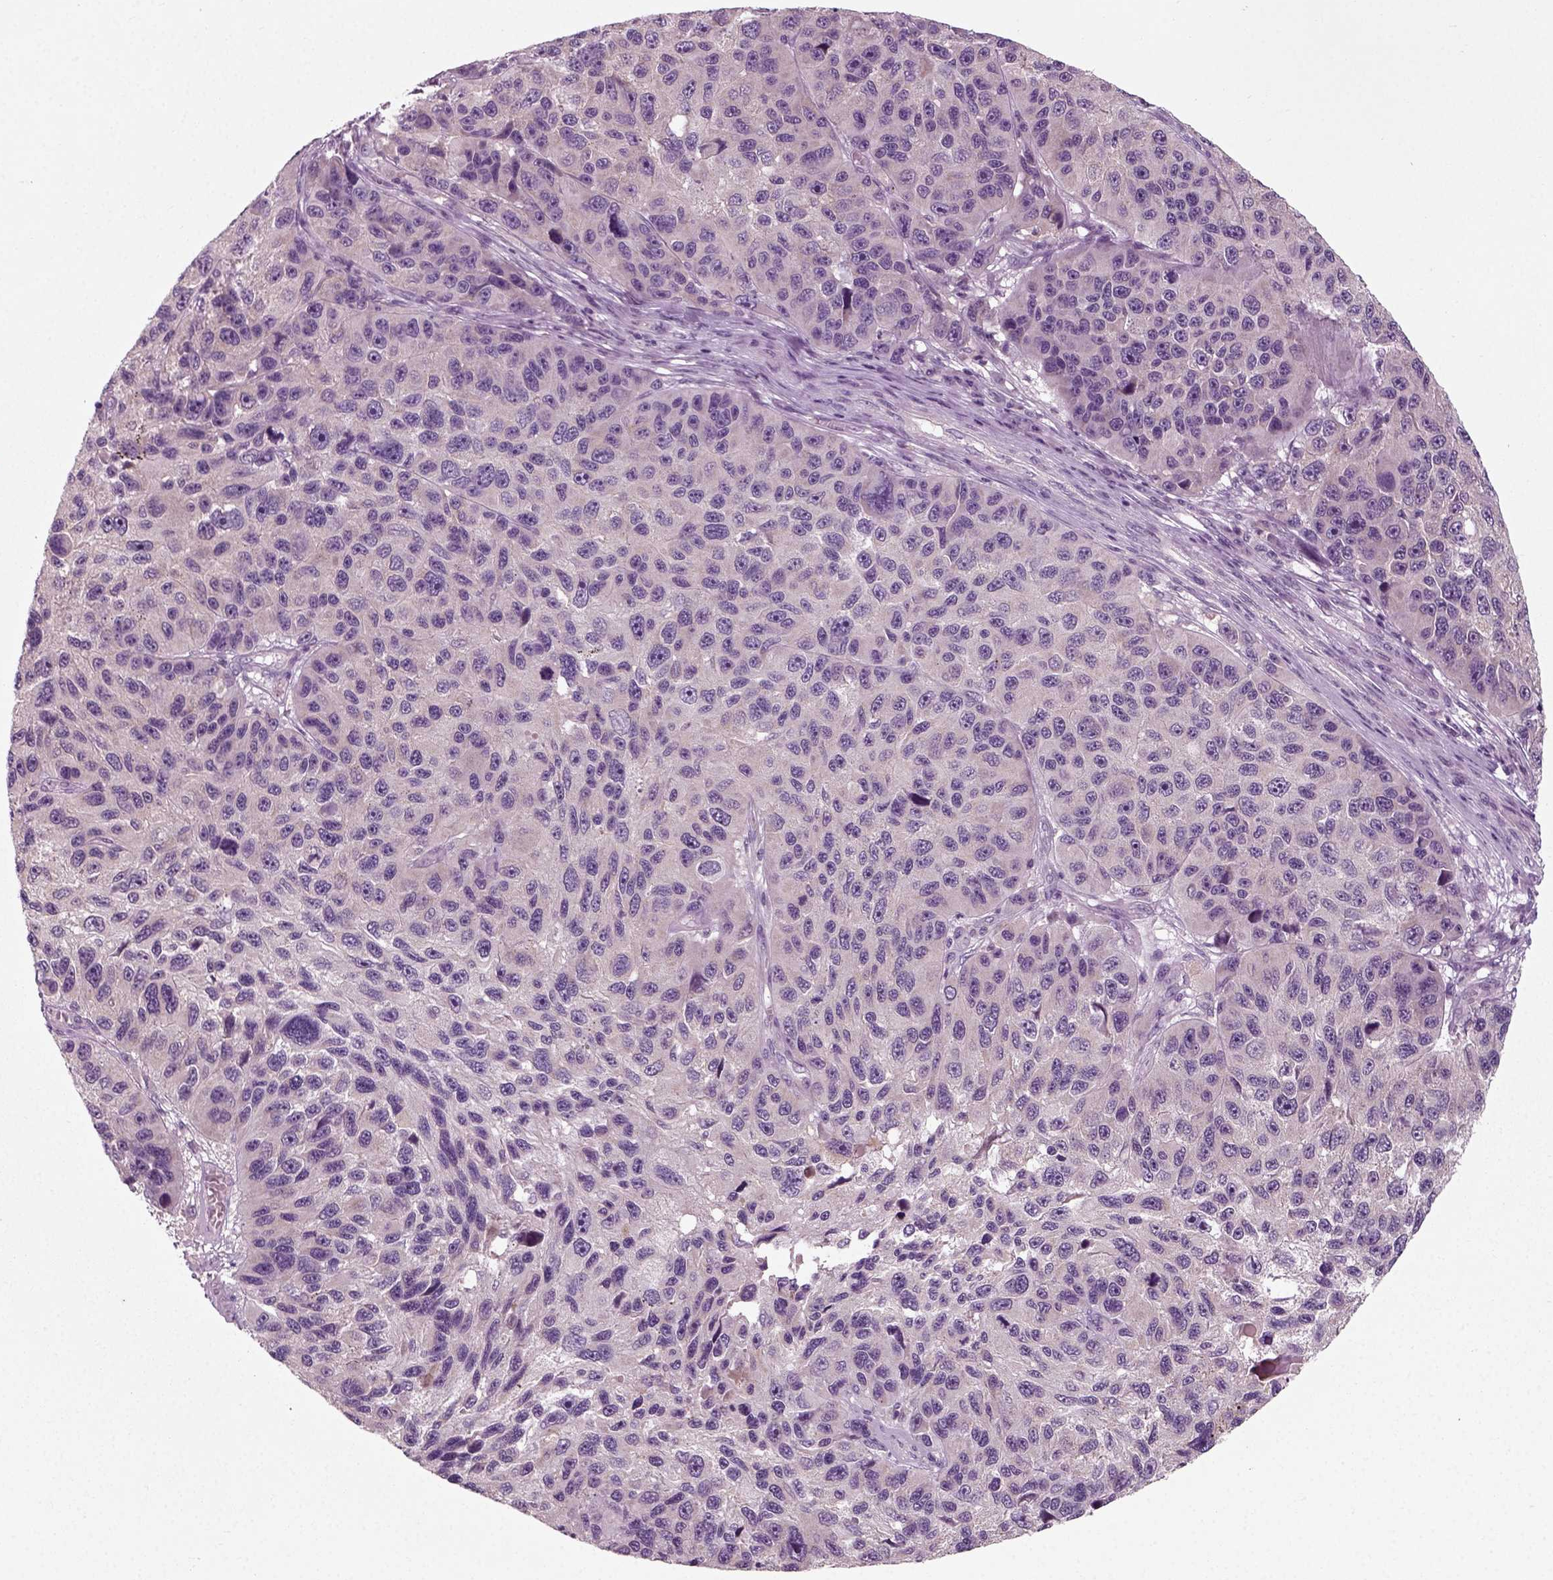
{"staining": {"intensity": "weak", "quantity": "<25%", "location": "cytoplasmic/membranous"}, "tissue": "melanoma", "cell_type": "Tumor cells", "image_type": "cancer", "snomed": [{"axis": "morphology", "description": "Malignant melanoma, NOS"}, {"axis": "topography", "description": "Skin"}], "caption": "An image of melanoma stained for a protein exhibits no brown staining in tumor cells.", "gene": "RND2", "patient": {"sex": "male", "age": 53}}